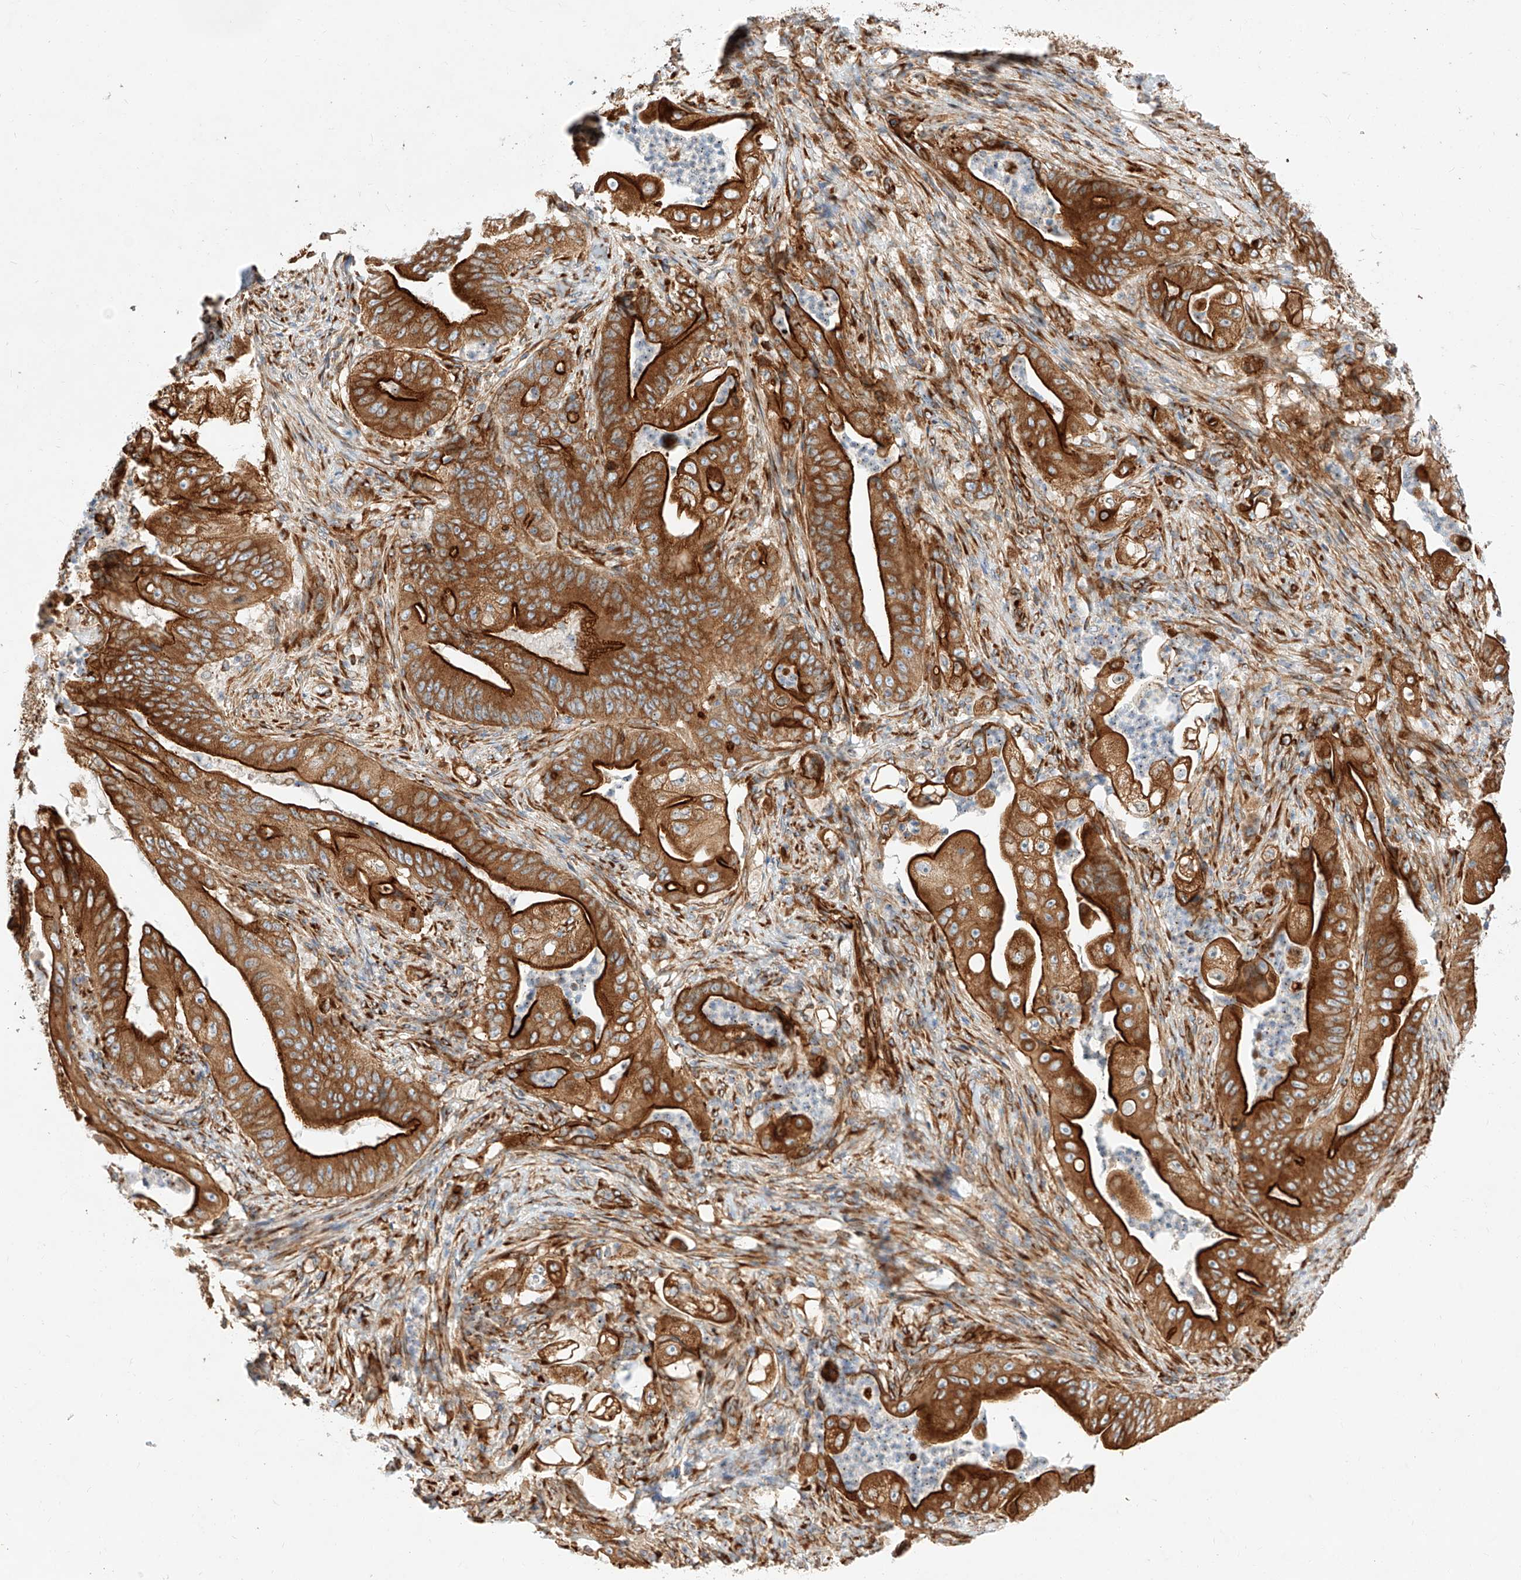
{"staining": {"intensity": "strong", "quantity": ">75%", "location": "cytoplasmic/membranous"}, "tissue": "stomach cancer", "cell_type": "Tumor cells", "image_type": "cancer", "snomed": [{"axis": "morphology", "description": "Adenocarcinoma, NOS"}, {"axis": "topography", "description": "Stomach"}], "caption": "A brown stain shows strong cytoplasmic/membranous staining of a protein in human stomach cancer (adenocarcinoma) tumor cells. (IHC, brightfield microscopy, high magnification).", "gene": "CSGALNACT2", "patient": {"sex": "female", "age": 73}}